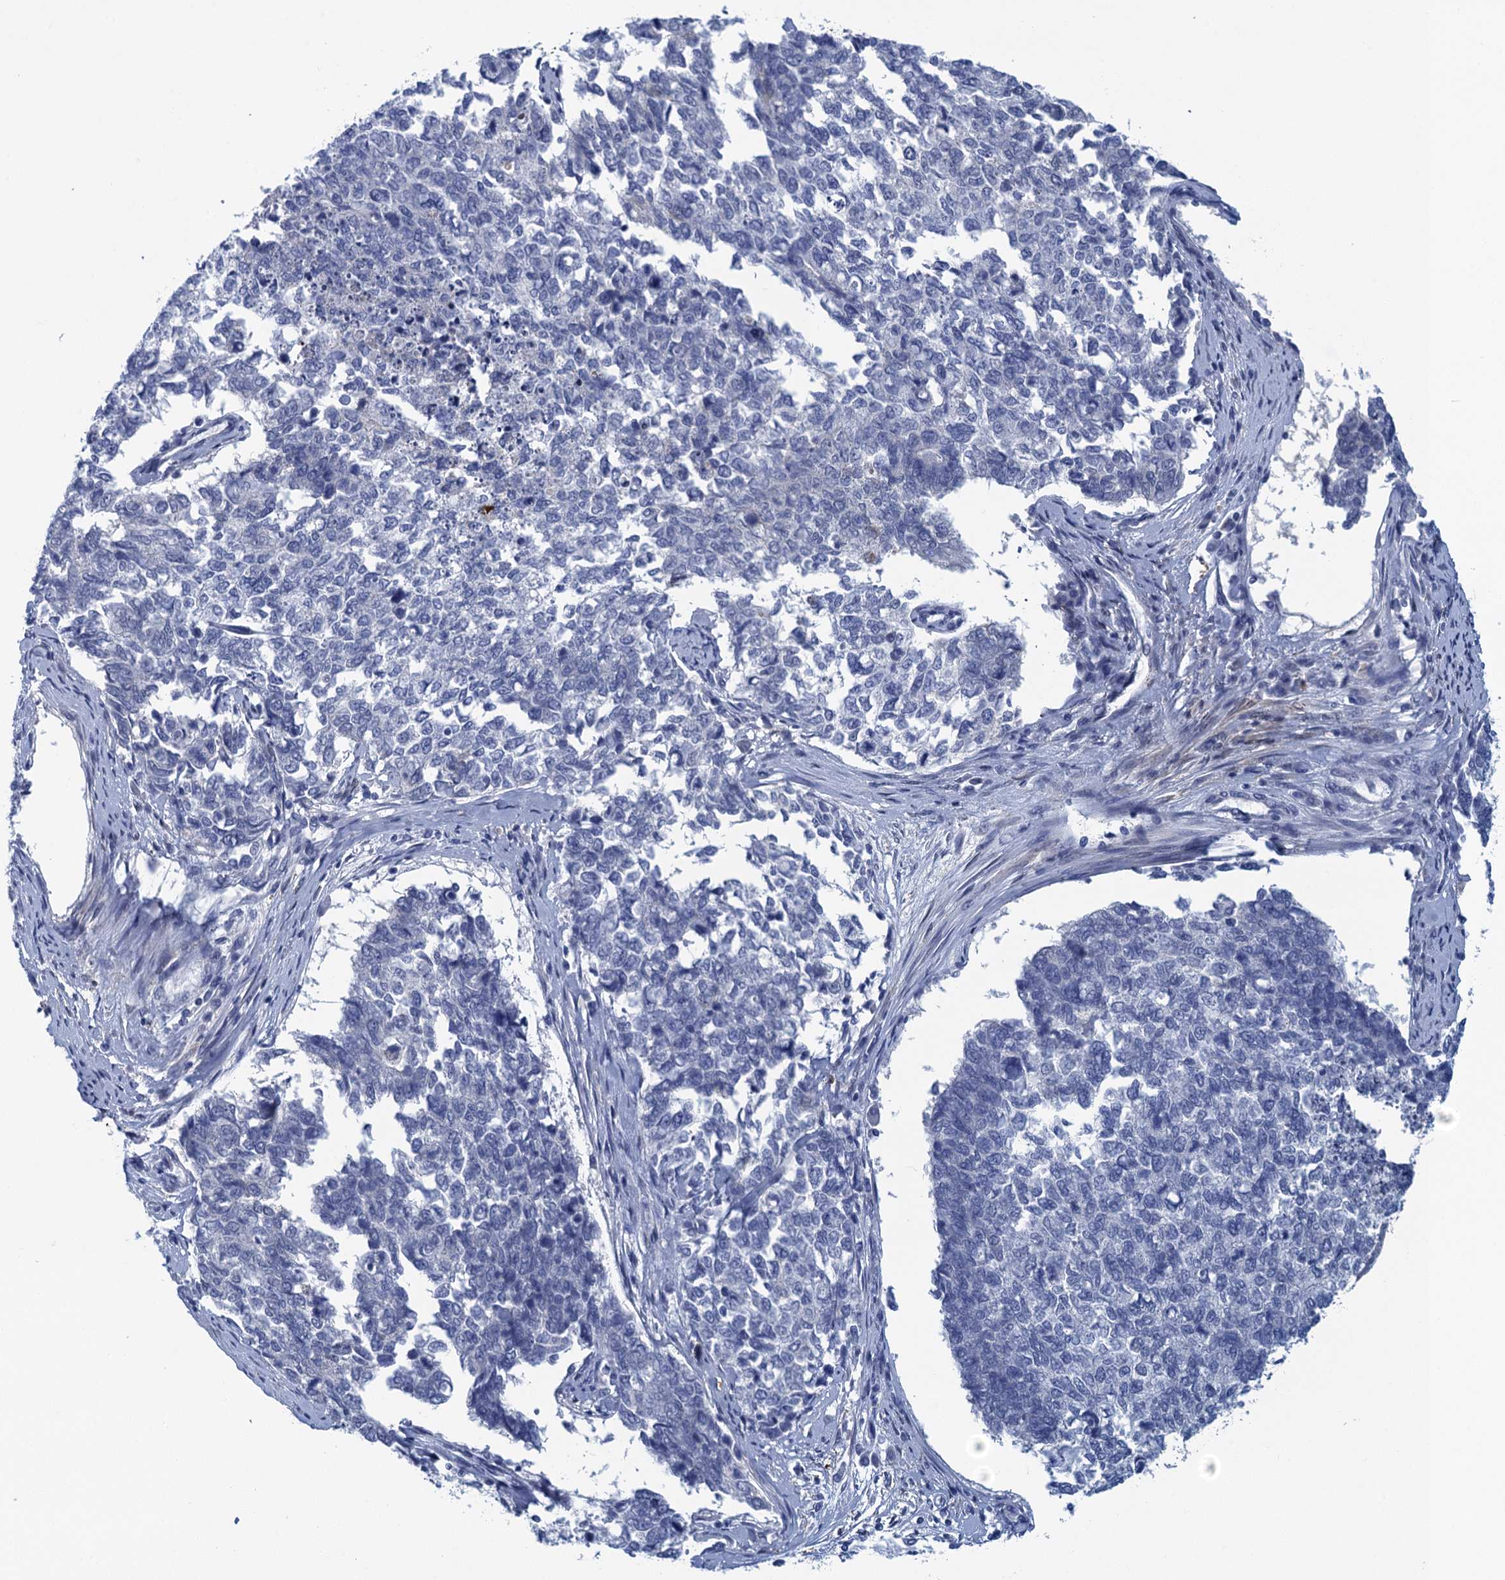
{"staining": {"intensity": "negative", "quantity": "none", "location": "none"}, "tissue": "cervical cancer", "cell_type": "Tumor cells", "image_type": "cancer", "snomed": [{"axis": "morphology", "description": "Squamous cell carcinoma, NOS"}, {"axis": "topography", "description": "Cervix"}], "caption": "Immunohistochemistry (IHC) photomicrograph of neoplastic tissue: human cervical squamous cell carcinoma stained with DAB (3,3'-diaminobenzidine) demonstrates no significant protein staining in tumor cells.", "gene": "SCEL", "patient": {"sex": "female", "age": 63}}